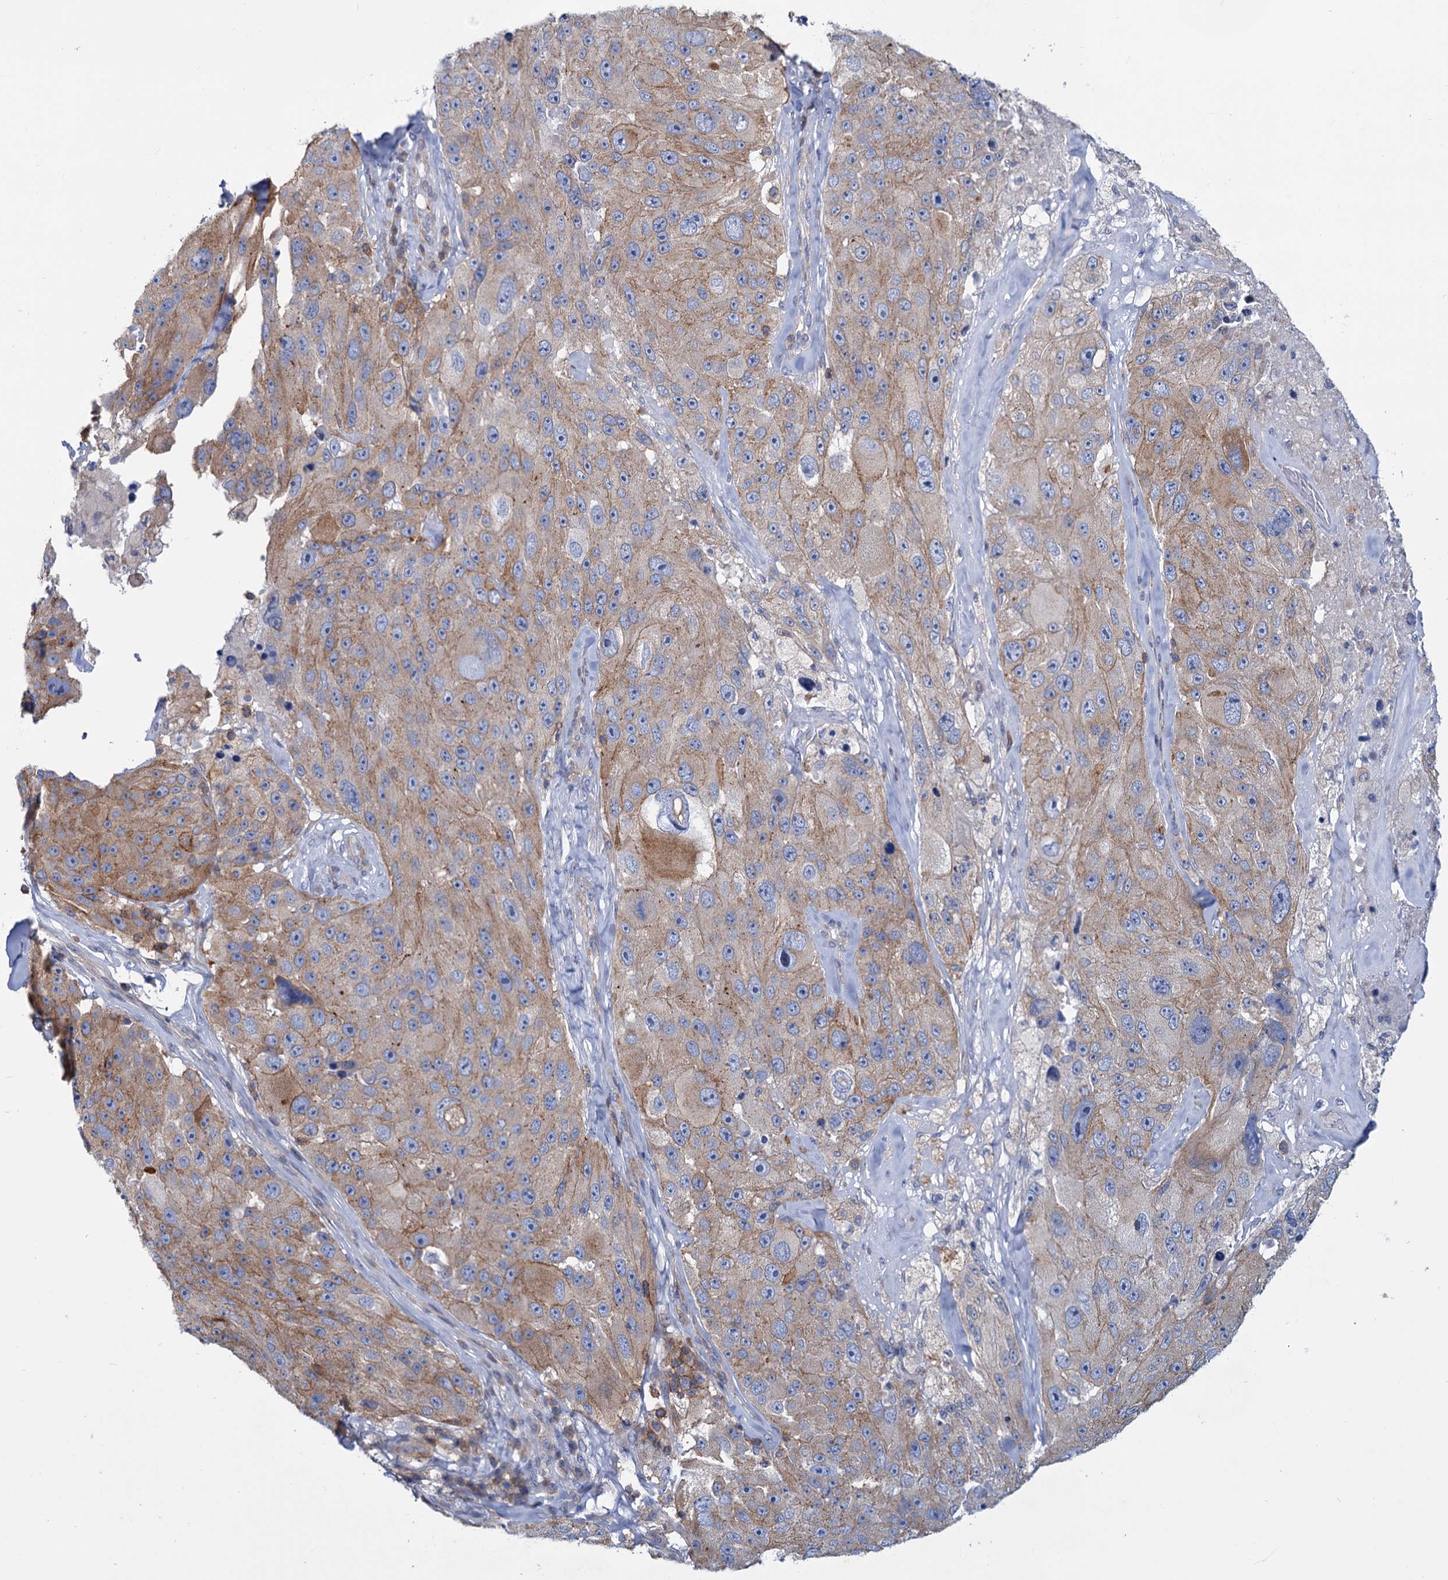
{"staining": {"intensity": "moderate", "quantity": ">75%", "location": "cytoplasmic/membranous"}, "tissue": "melanoma", "cell_type": "Tumor cells", "image_type": "cancer", "snomed": [{"axis": "morphology", "description": "Malignant melanoma, Metastatic site"}, {"axis": "topography", "description": "Lymph node"}], "caption": "Malignant melanoma (metastatic site) stained with a protein marker displays moderate staining in tumor cells.", "gene": "LRCH4", "patient": {"sex": "male", "age": 62}}